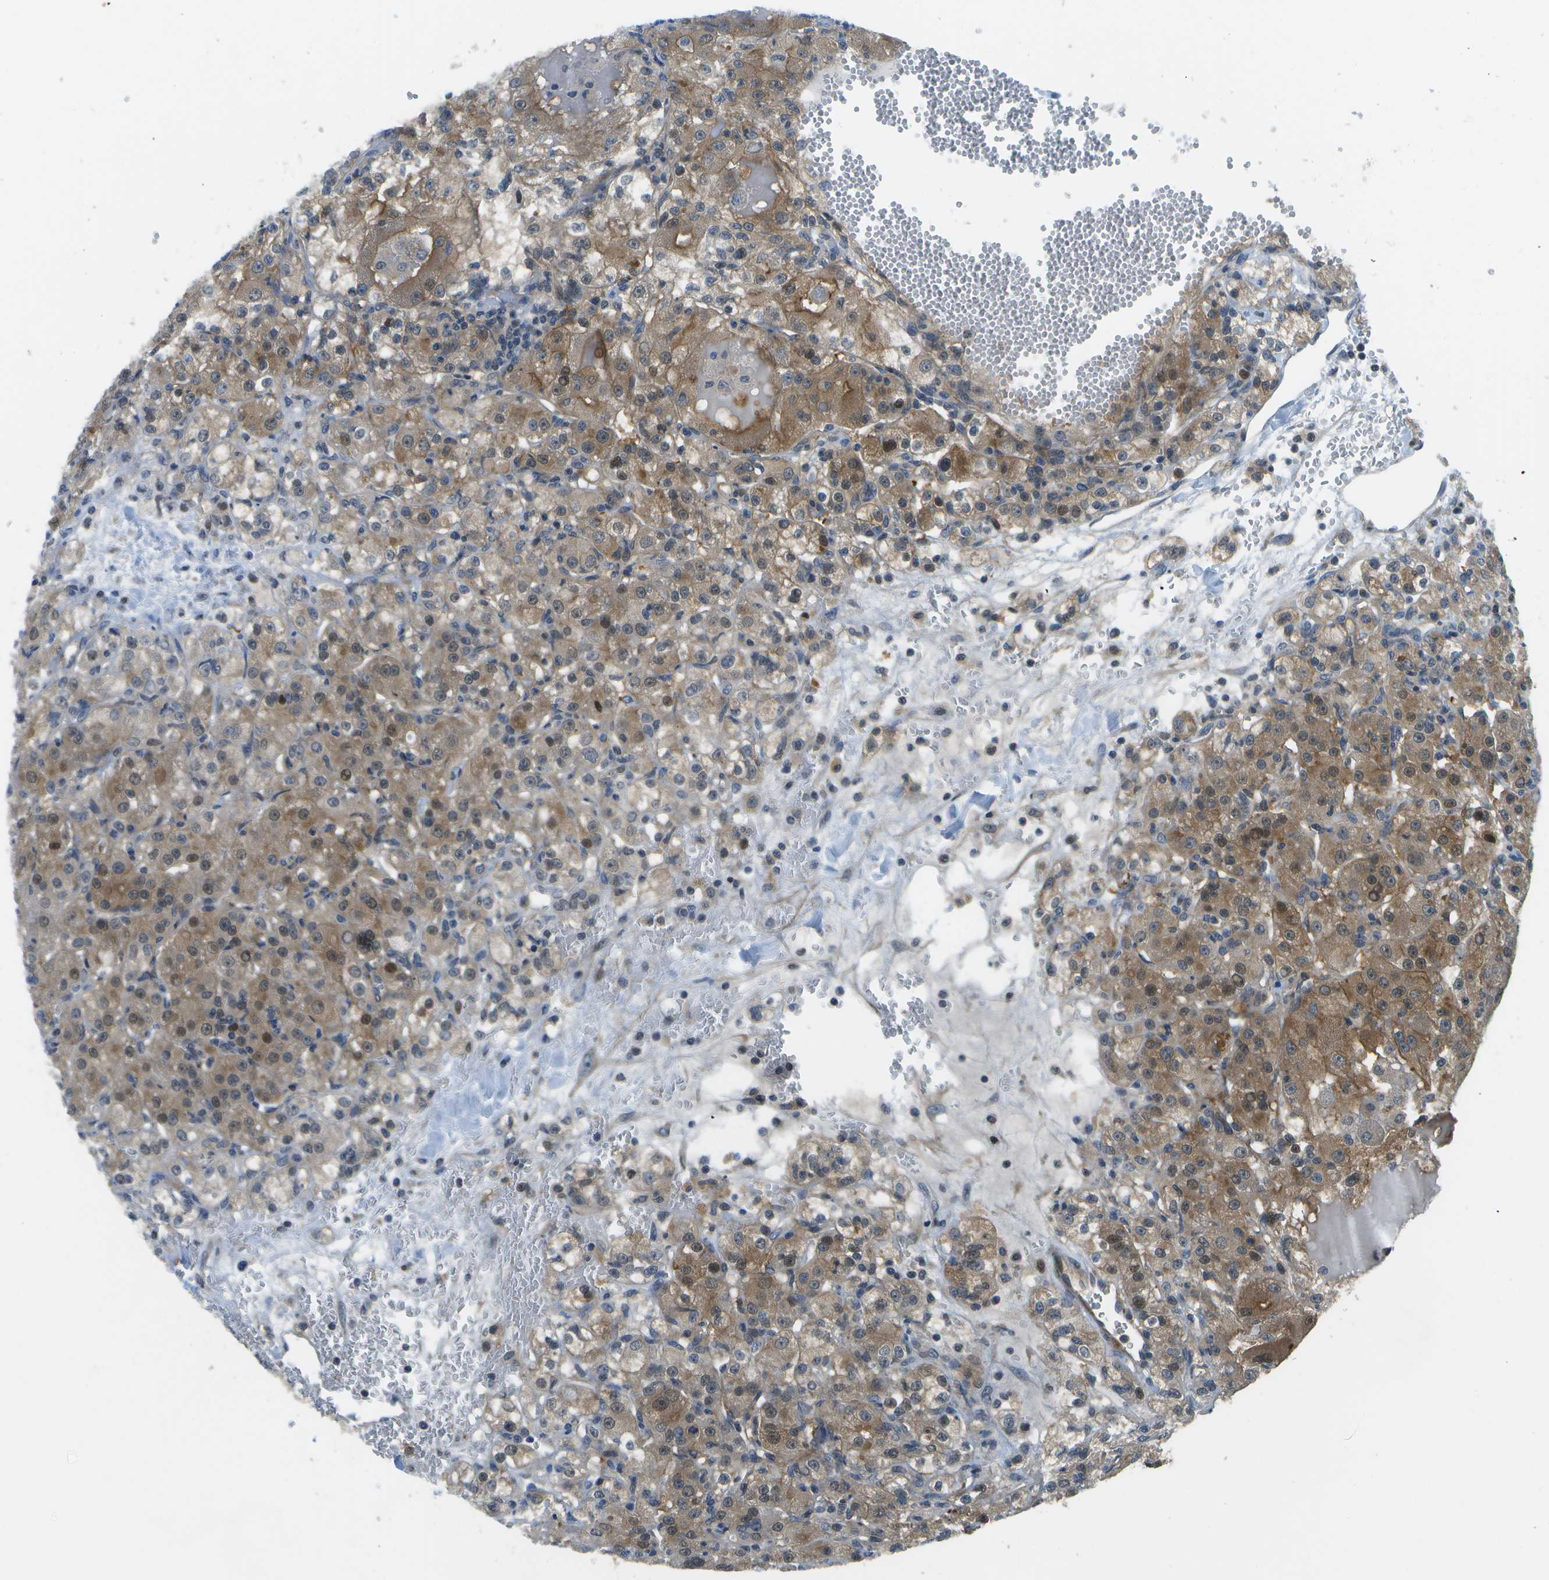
{"staining": {"intensity": "moderate", "quantity": ">75%", "location": "cytoplasmic/membranous"}, "tissue": "renal cancer", "cell_type": "Tumor cells", "image_type": "cancer", "snomed": [{"axis": "morphology", "description": "Normal tissue, NOS"}, {"axis": "morphology", "description": "Adenocarcinoma, NOS"}, {"axis": "topography", "description": "Kidney"}], "caption": "High-magnification brightfield microscopy of renal cancer stained with DAB (3,3'-diaminobenzidine) (brown) and counterstained with hematoxylin (blue). tumor cells exhibit moderate cytoplasmic/membranous staining is identified in about>75% of cells.", "gene": "ENPP5", "patient": {"sex": "male", "age": 61}}